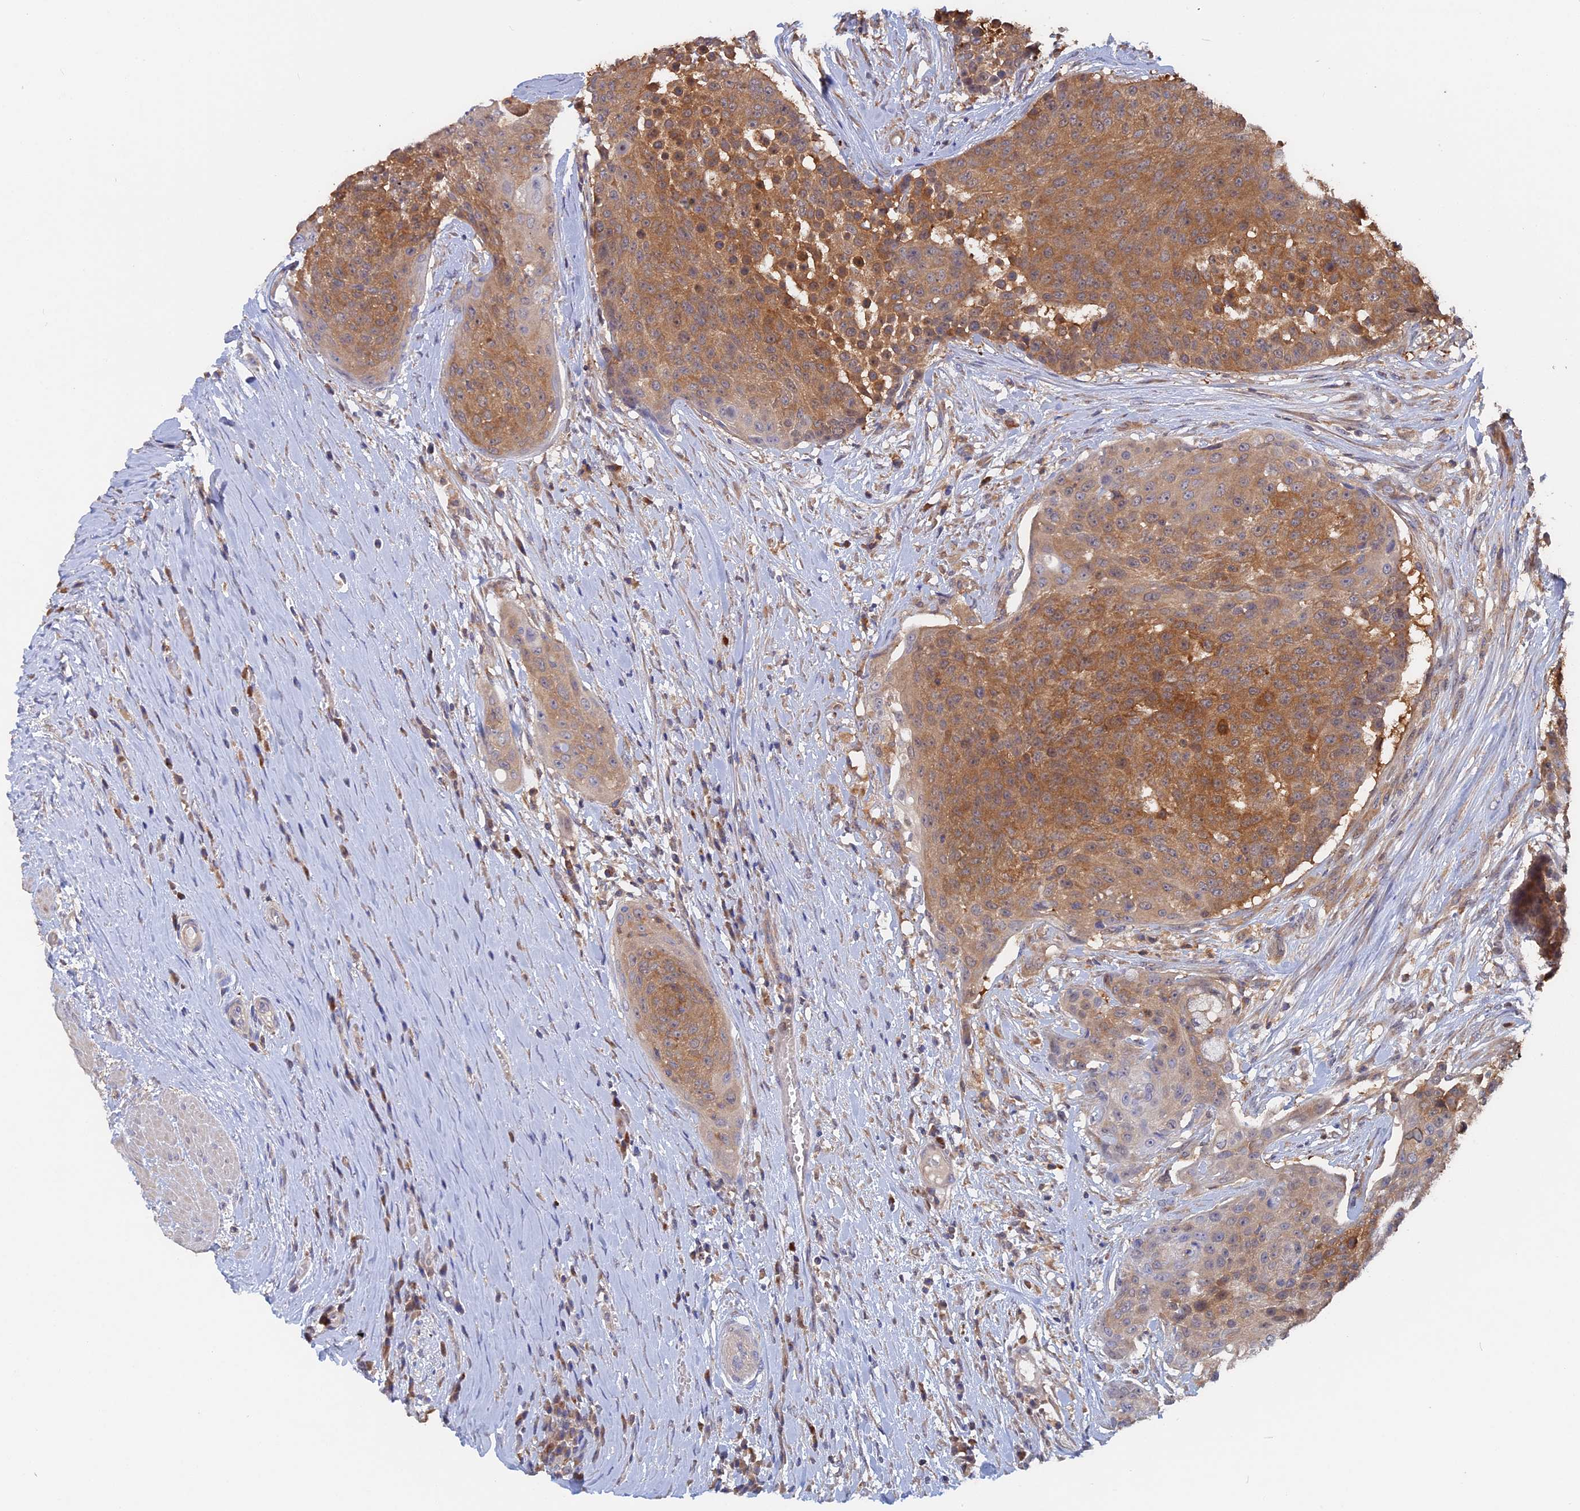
{"staining": {"intensity": "moderate", "quantity": ">75%", "location": "cytoplasmic/membranous"}, "tissue": "urothelial cancer", "cell_type": "Tumor cells", "image_type": "cancer", "snomed": [{"axis": "morphology", "description": "Urothelial carcinoma, High grade"}, {"axis": "topography", "description": "Urinary bladder"}], "caption": "Tumor cells exhibit moderate cytoplasmic/membranous staining in approximately >75% of cells in urothelial cancer.", "gene": "BLVRA", "patient": {"sex": "female", "age": 63}}